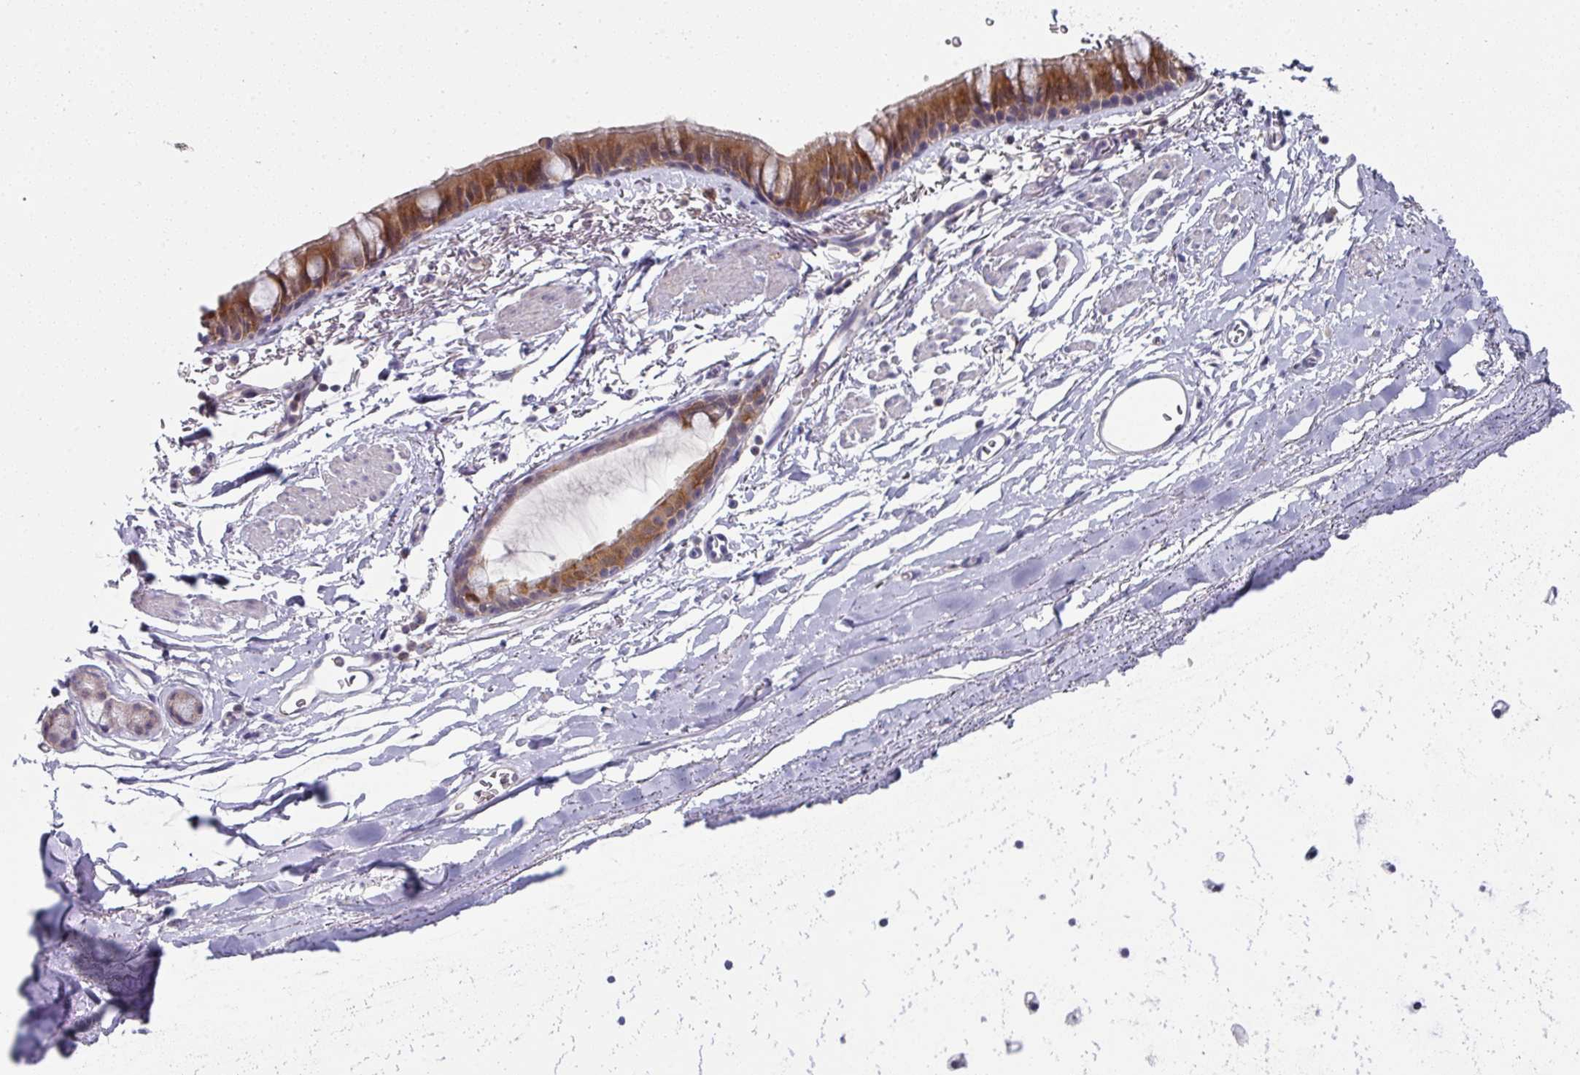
{"staining": {"intensity": "moderate", "quantity": ">75%", "location": "cytoplasmic/membranous,nuclear"}, "tissue": "bronchus", "cell_type": "Respiratory epithelial cells", "image_type": "normal", "snomed": [{"axis": "morphology", "description": "Normal tissue, NOS"}, {"axis": "topography", "description": "Bronchus"}], "caption": "Normal bronchus reveals moderate cytoplasmic/membranous,nuclear expression in approximately >75% of respiratory epithelial cells, visualized by immunohistochemistry. The protein is shown in brown color, while the nuclei are stained blue.", "gene": "DCAF12L1", "patient": {"sex": "male", "age": 67}}